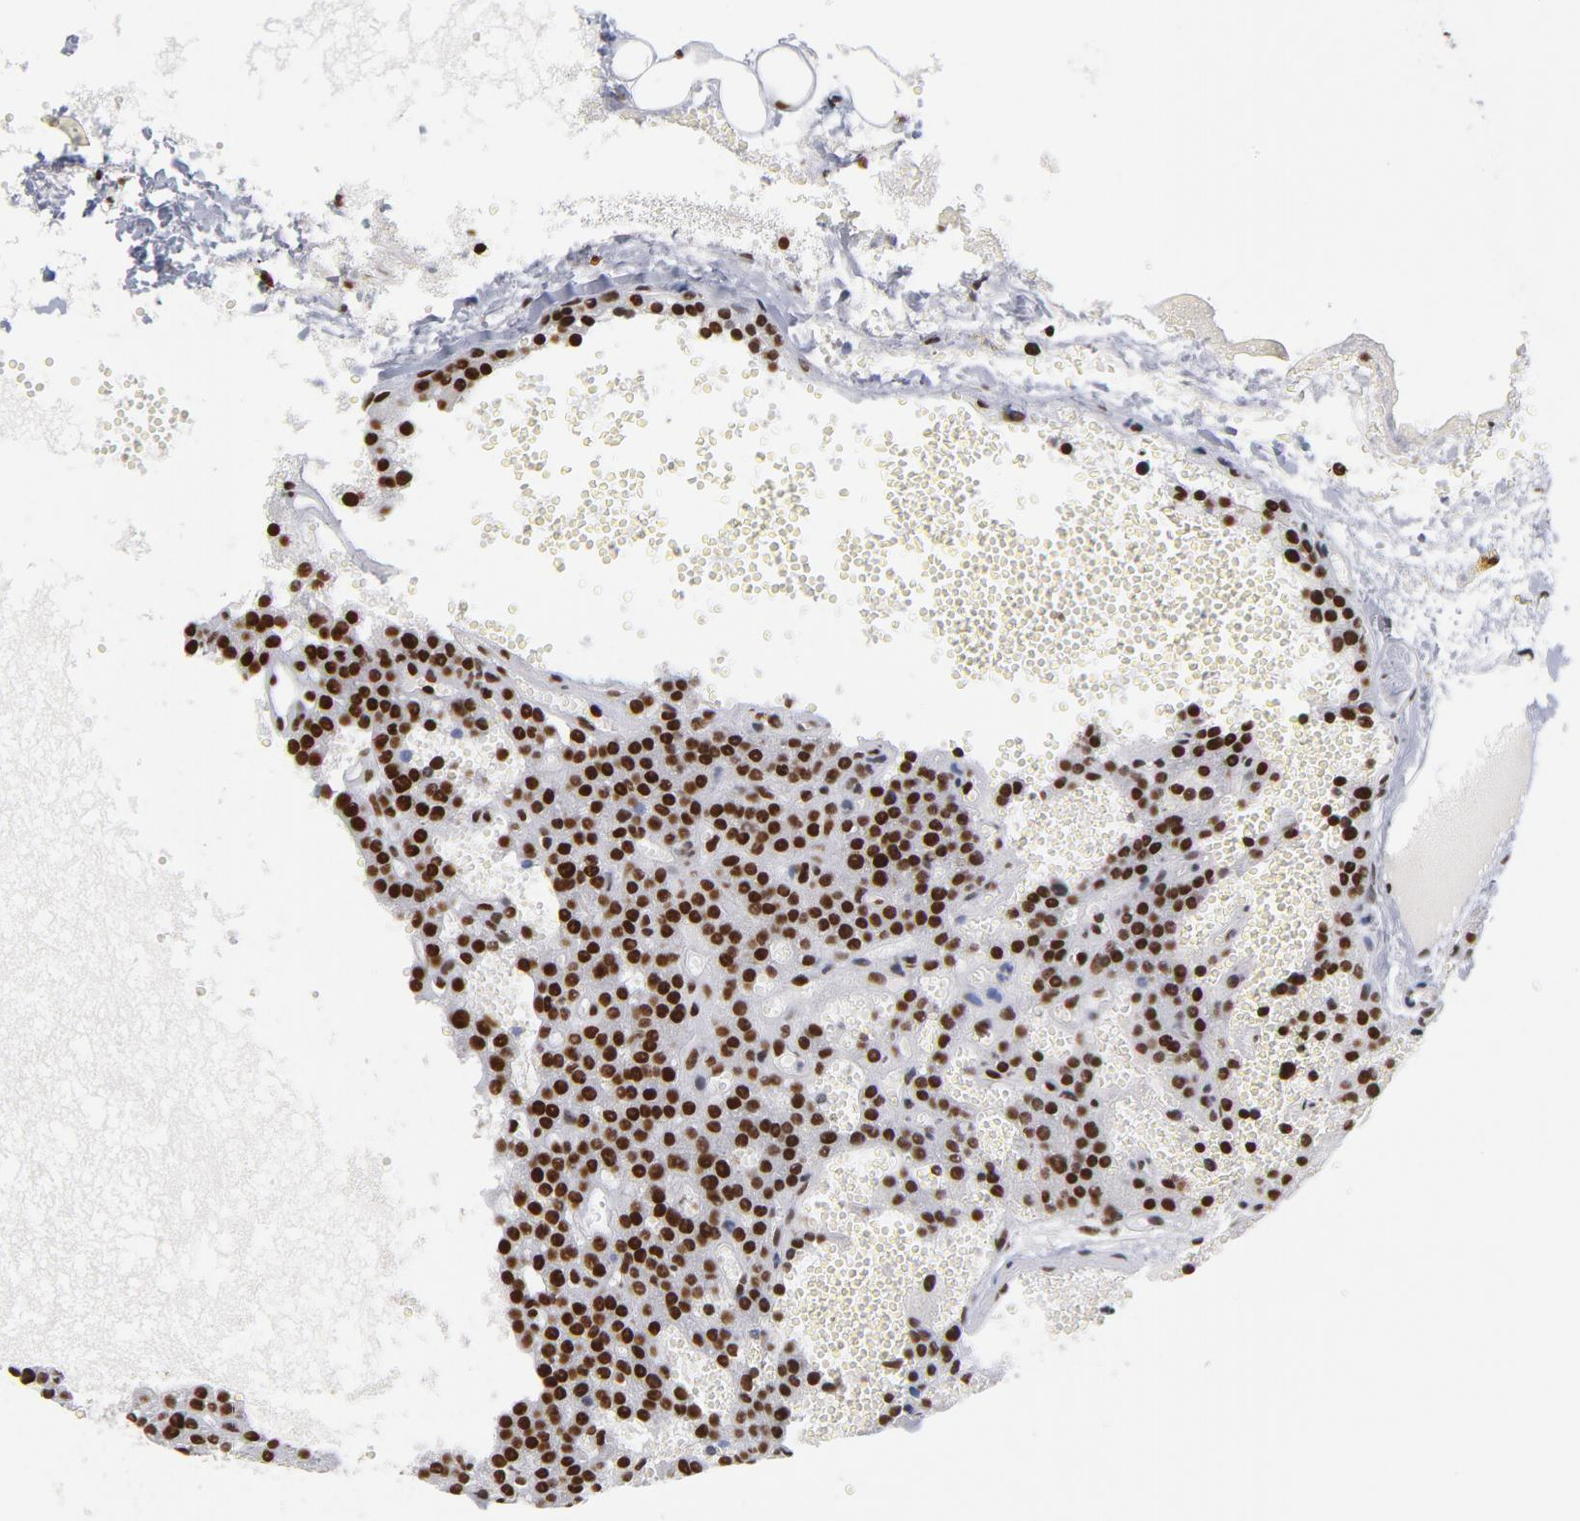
{"staining": {"intensity": "strong", "quantity": ">75%", "location": "nuclear"}, "tissue": "parathyroid gland", "cell_type": "Glandular cells", "image_type": "normal", "snomed": [{"axis": "morphology", "description": "Normal tissue, NOS"}, {"axis": "topography", "description": "Parathyroid gland"}], "caption": "Brown immunohistochemical staining in normal human parathyroid gland shows strong nuclear positivity in about >75% of glandular cells.", "gene": "TOP2B", "patient": {"sex": "male", "age": 25}}